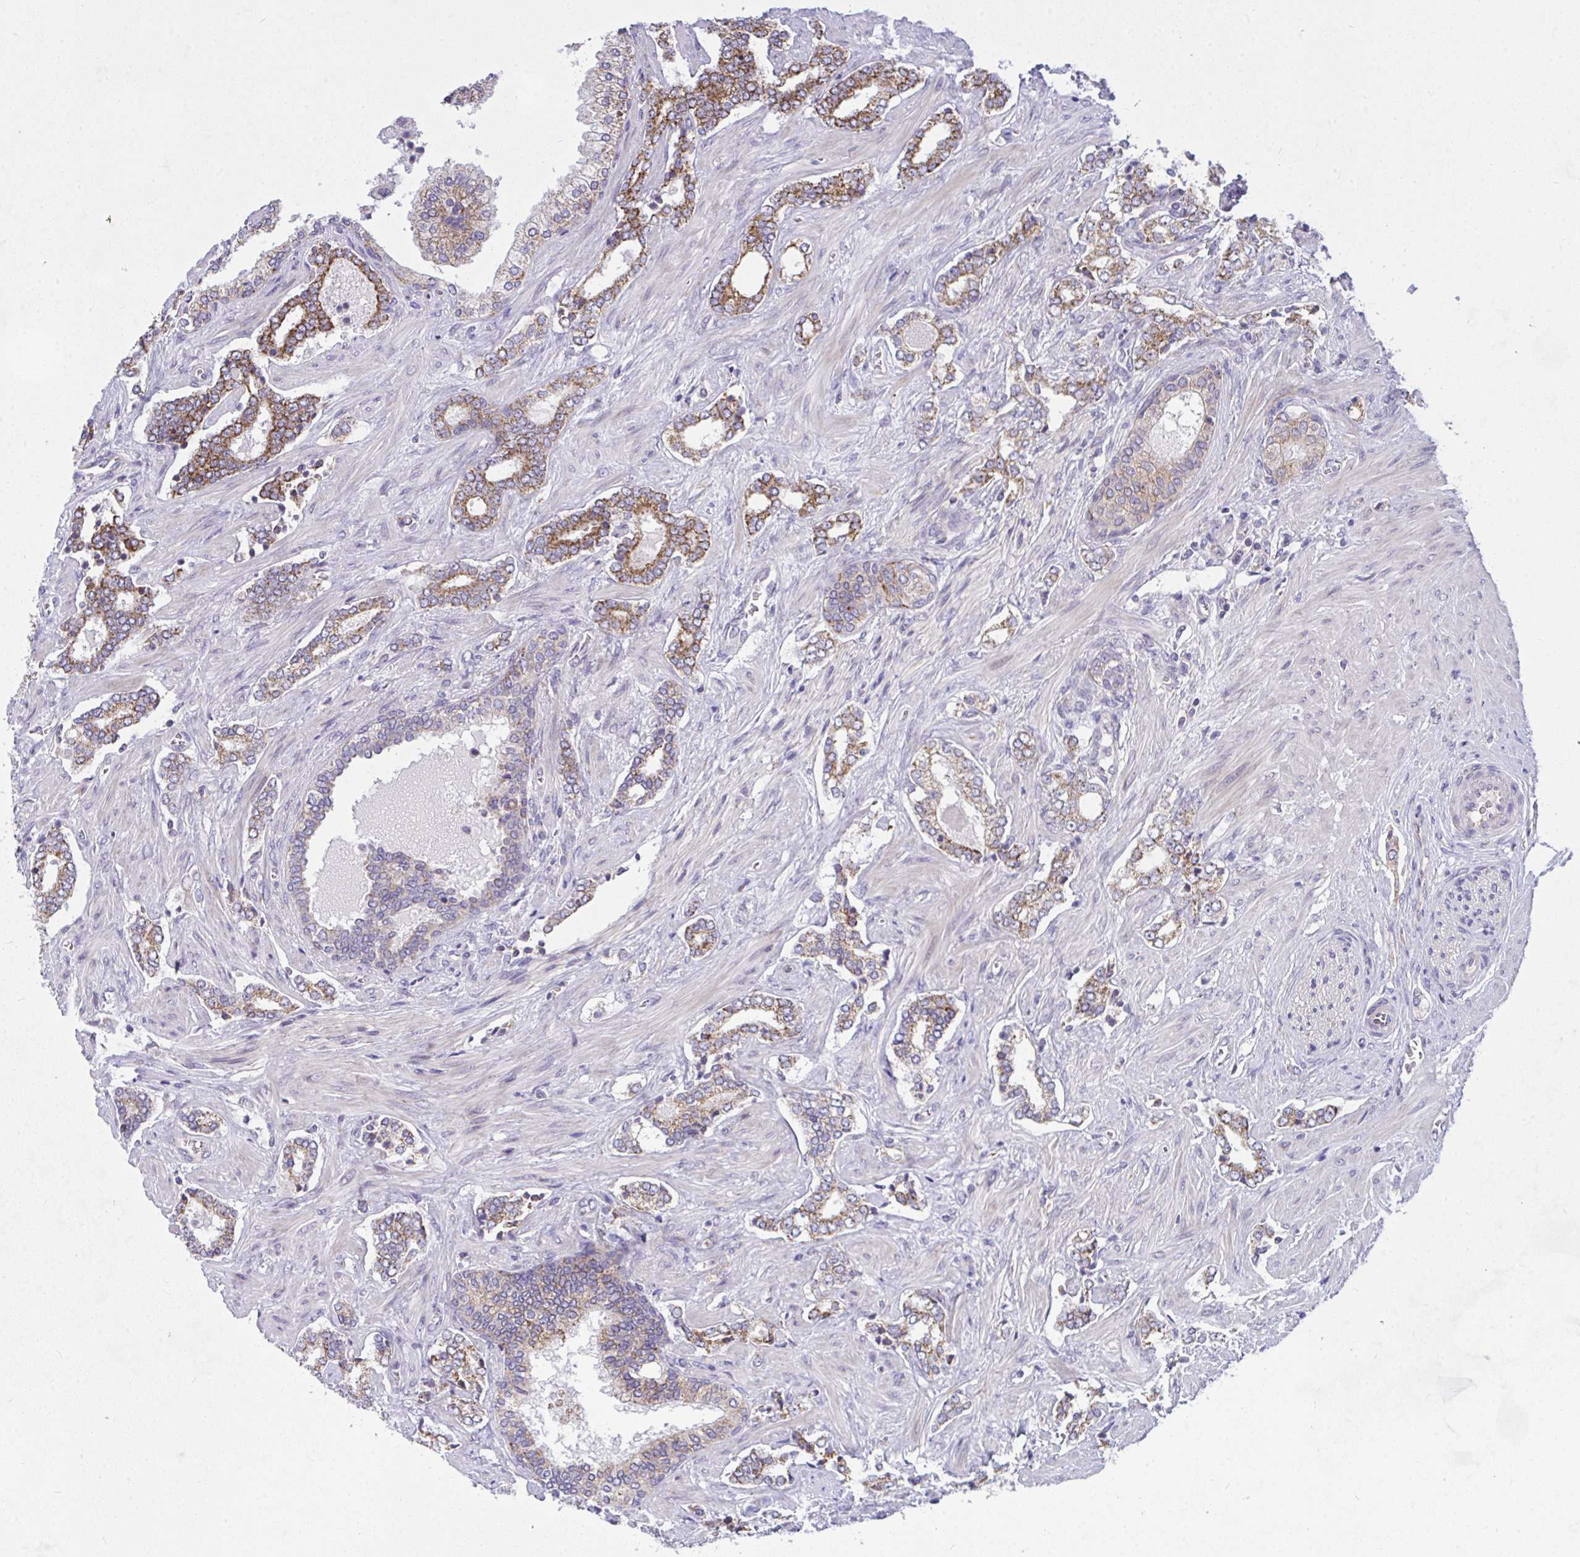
{"staining": {"intensity": "moderate", "quantity": ">75%", "location": "cytoplasmic/membranous"}, "tissue": "prostate cancer", "cell_type": "Tumor cells", "image_type": "cancer", "snomed": [{"axis": "morphology", "description": "Adenocarcinoma, High grade"}, {"axis": "topography", "description": "Prostate"}], "caption": "Immunohistochemical staining of prostate cancer (adenocarcinoma (high-grade)) reveals medium levels of moderate cytoplasmic/membranous positivity in about >75% of tumor cells.", "gene": "CEP63", "patient": {"sex": "male", "age": 60}}